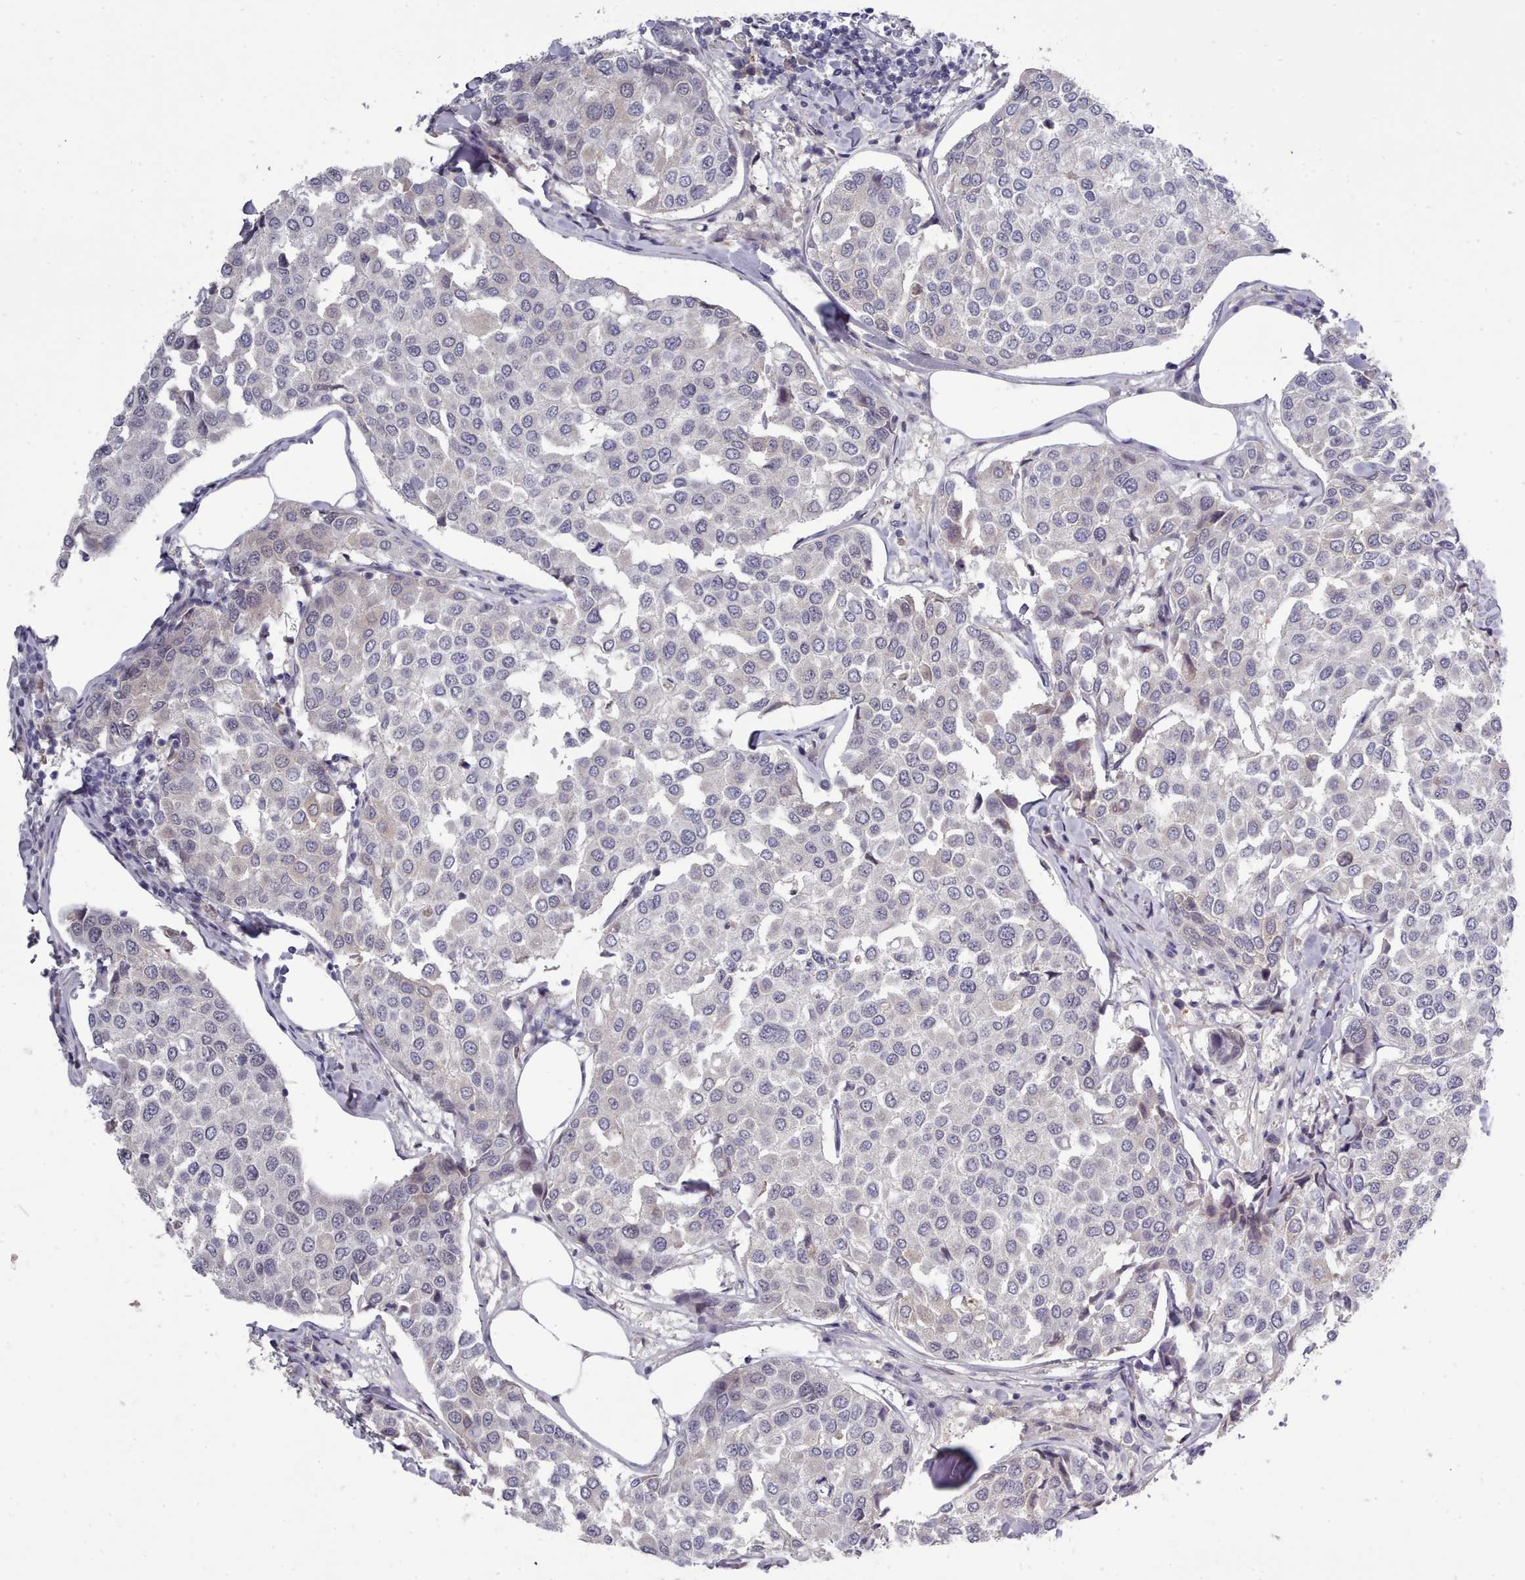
{"staining": {"intensity": "negative", "quantity": "none", "location": "none"}, "tissue": "breast cancer", "cell_type": "Tumor cells", "image_type": "cancer", "snomed": [{"axis": "morphology", "description": "Duct carcinoma"}, {"axis": "topography", "description": "Breast"}], "caption": "This micrograph is of breast cancer stained with immunohistochemistry (IHC) to label a protein in brown with the nuclei are counter-stained blue. There is no expression in tumor cells.", "gene": "GINS1", "patient": {"sex": "female", "age": 55}}